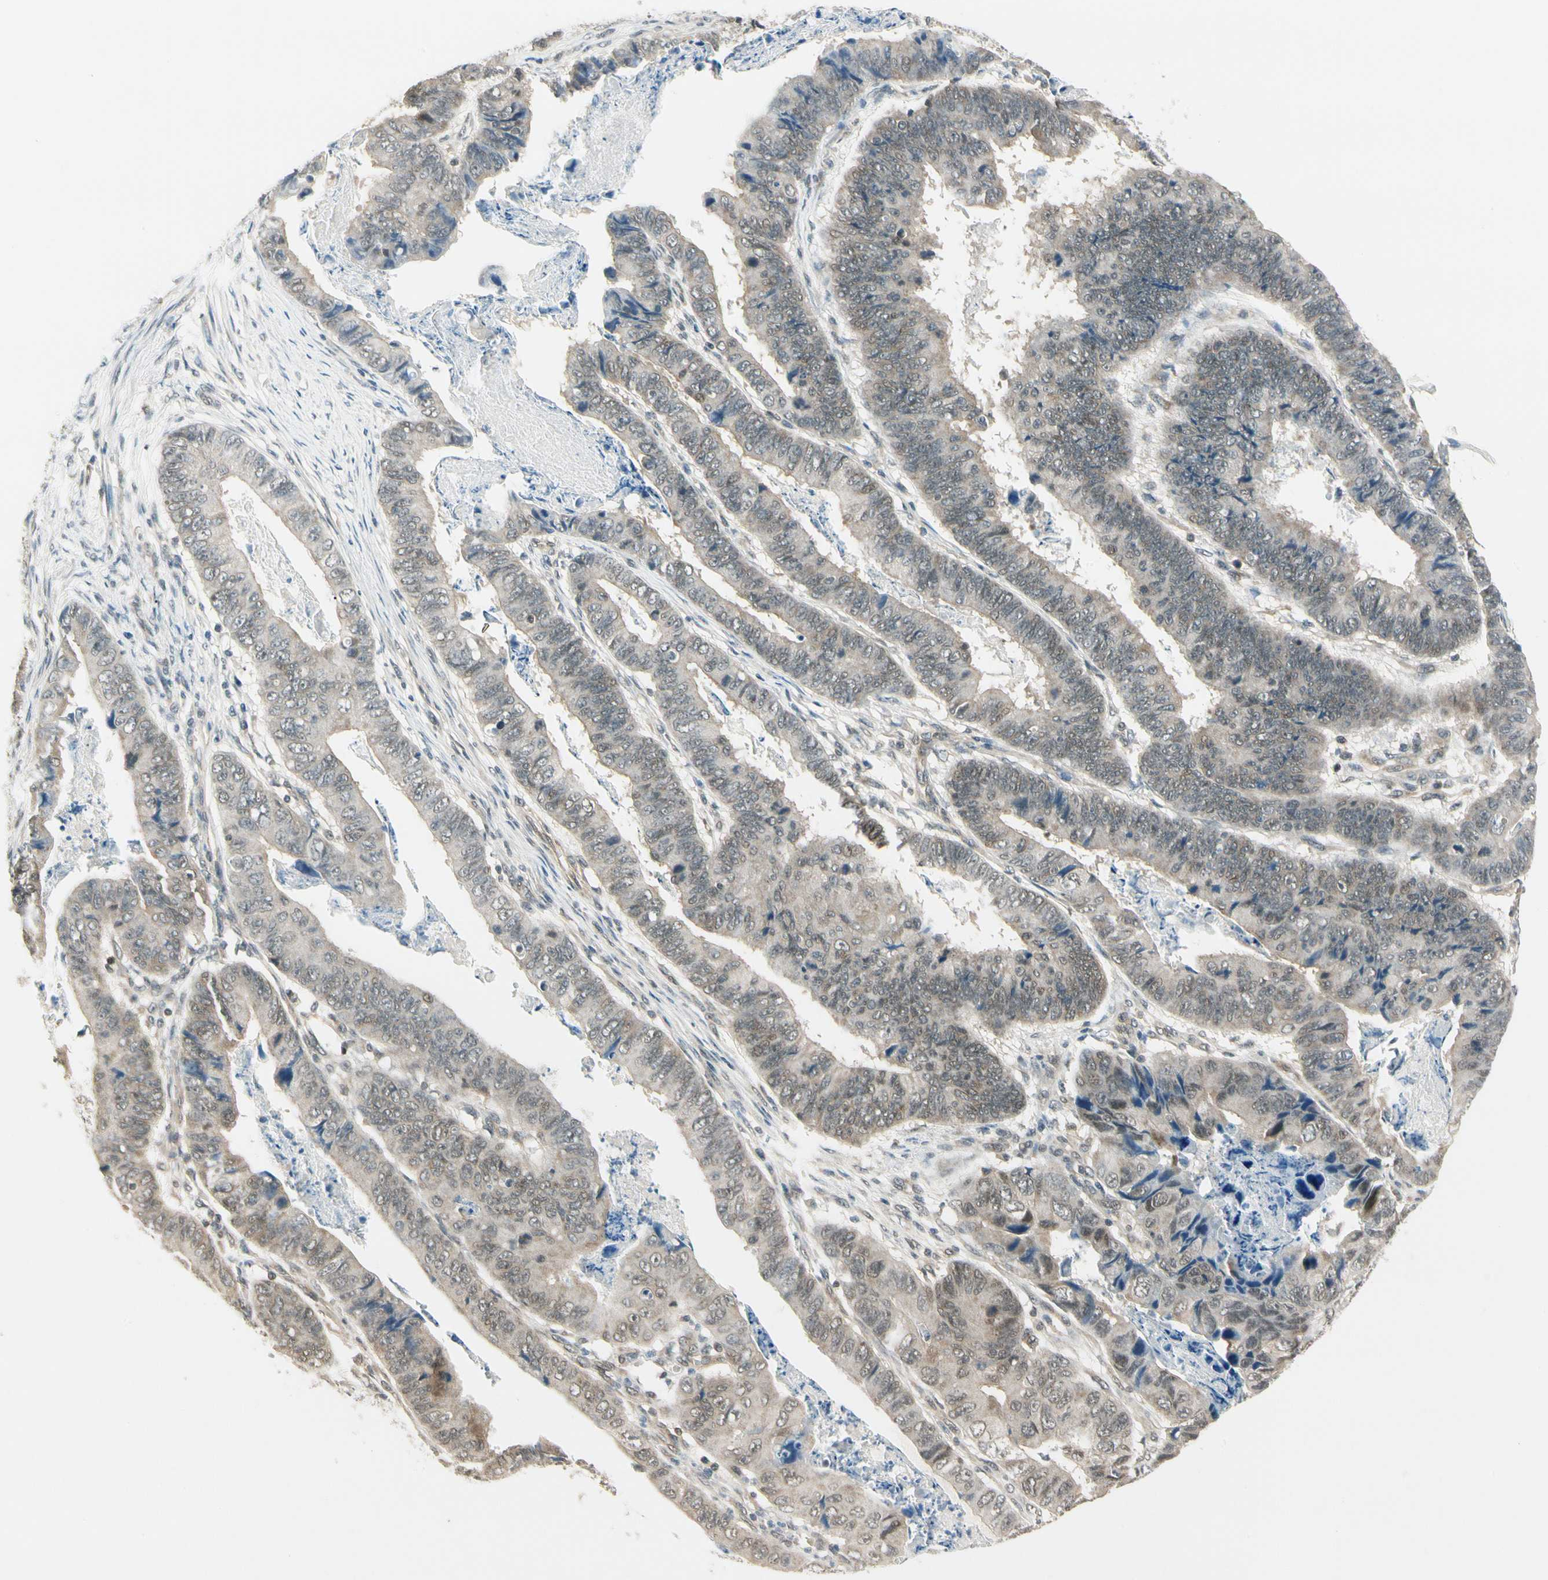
{"staining": {"intensity": "weak", "quantity": "25%-75%", "location": "cytoplasmic/membranous,nuclear"}, "tissue": "stomach cancer", "cell_type": "Tumor cells", "image_type": "cancer", "snomed": [{"axis": "morphology", "description": "Adenocarcinoma, NOS"}, {"axis": "topography", "description": "Stomach, lower"}], "caption": "A high-resolution image shows IHC staining of adenocarcinoma (stomach), which shows weak cytoplasmic/membranous and nuclear expression in about 25%-75% of tumor cells.", "gene": "ZSCAN12", "patient": {"sex": "male", "age": 77}}